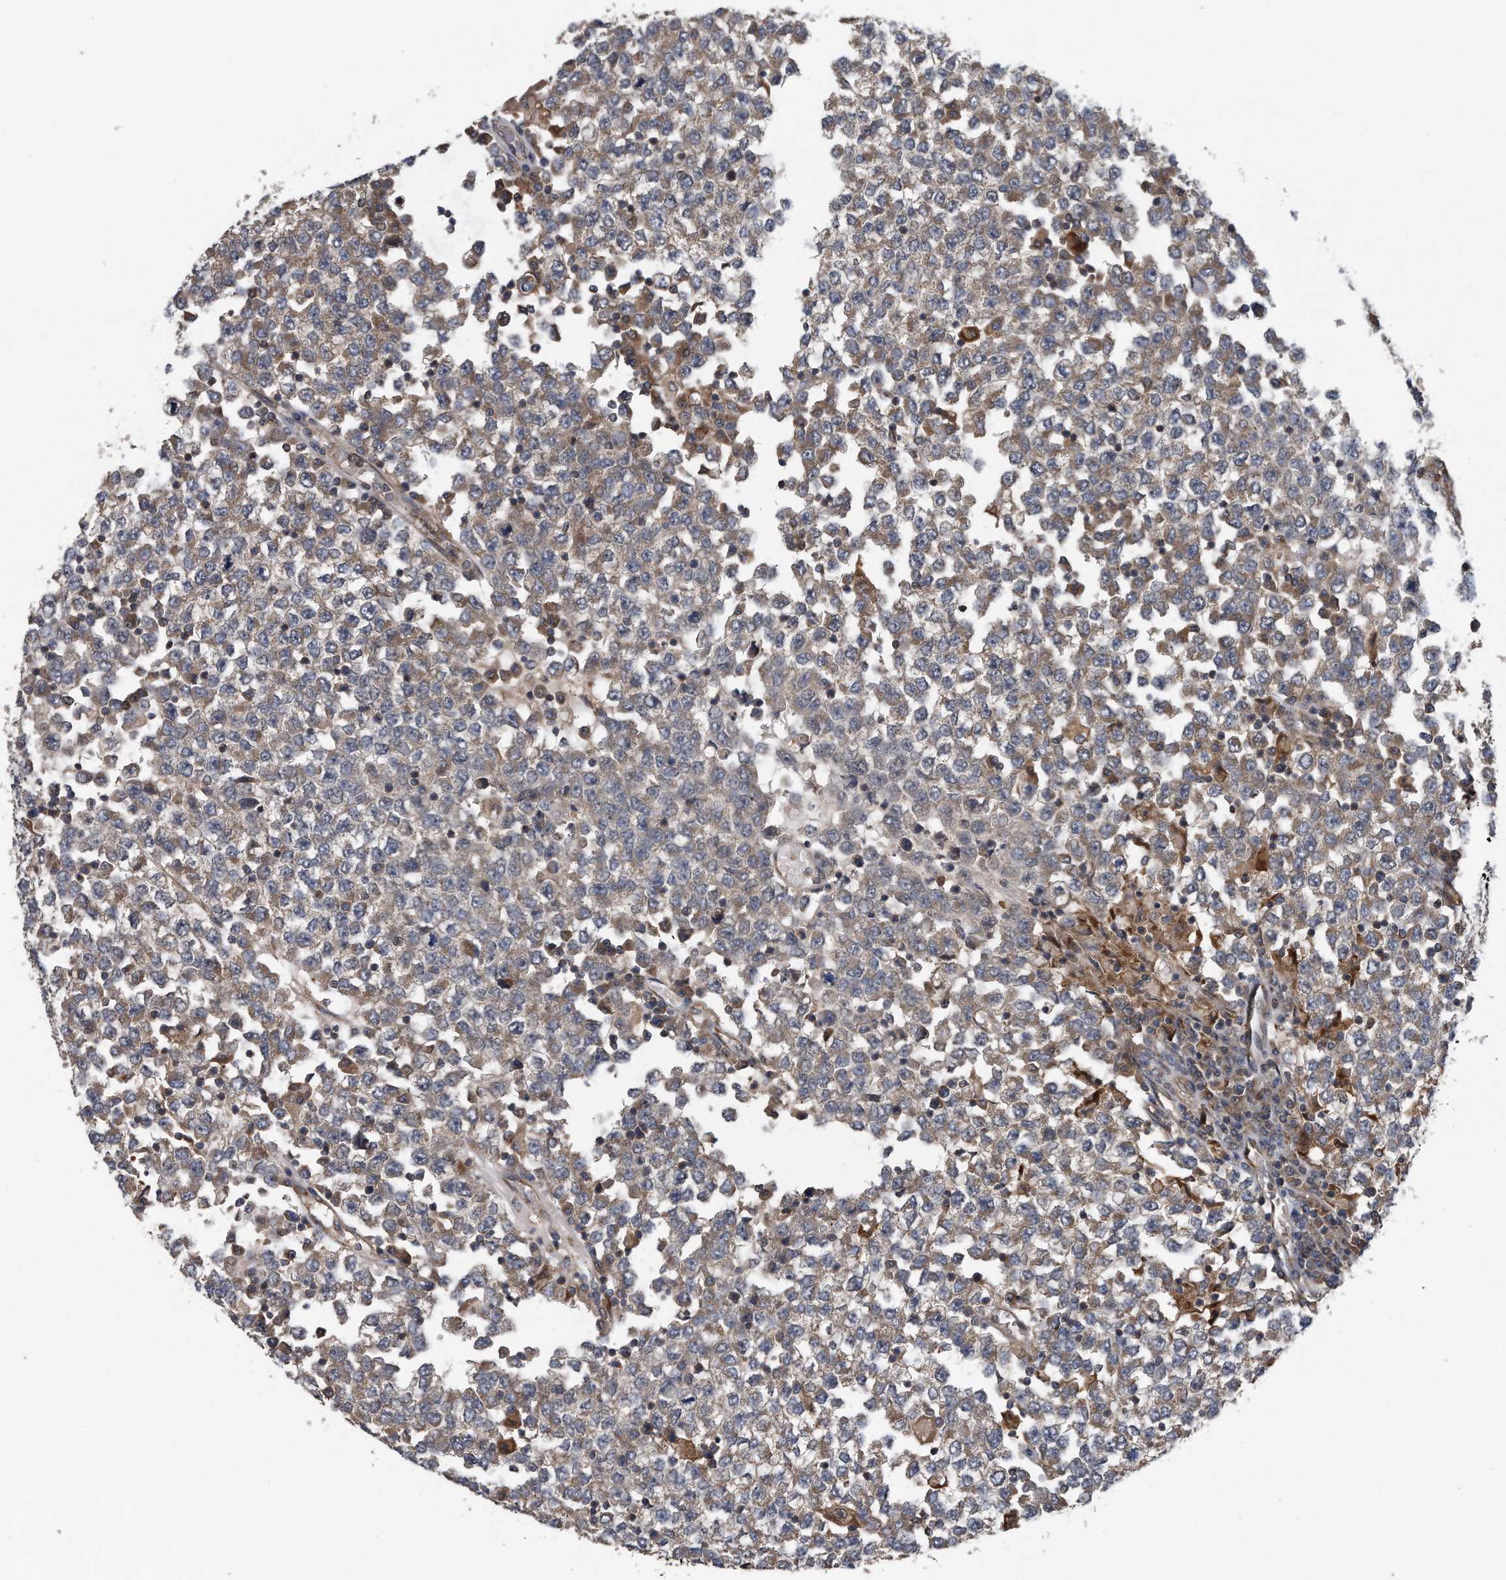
{"staining": {"intensity": "moderate", "quantity": "<25%", "location": "cytoplasmic/membranous"}, "tissue": "testis cancer", "cell_type": "Tumor cells", "image_type": "cancer", "snomed": [{"axis": "morphology", "description": "Seminoma, NOS"}, {"axis": "topography", "description": "Testis"}], "caption": "Immunohistochemical staining of human testis cancer exhibits low levels of moderate cytoplasmic/membranous expression in about <25% of tumor cells.", "gene": "ALPK2", "patient": {"sex": "male", "age": 65}}